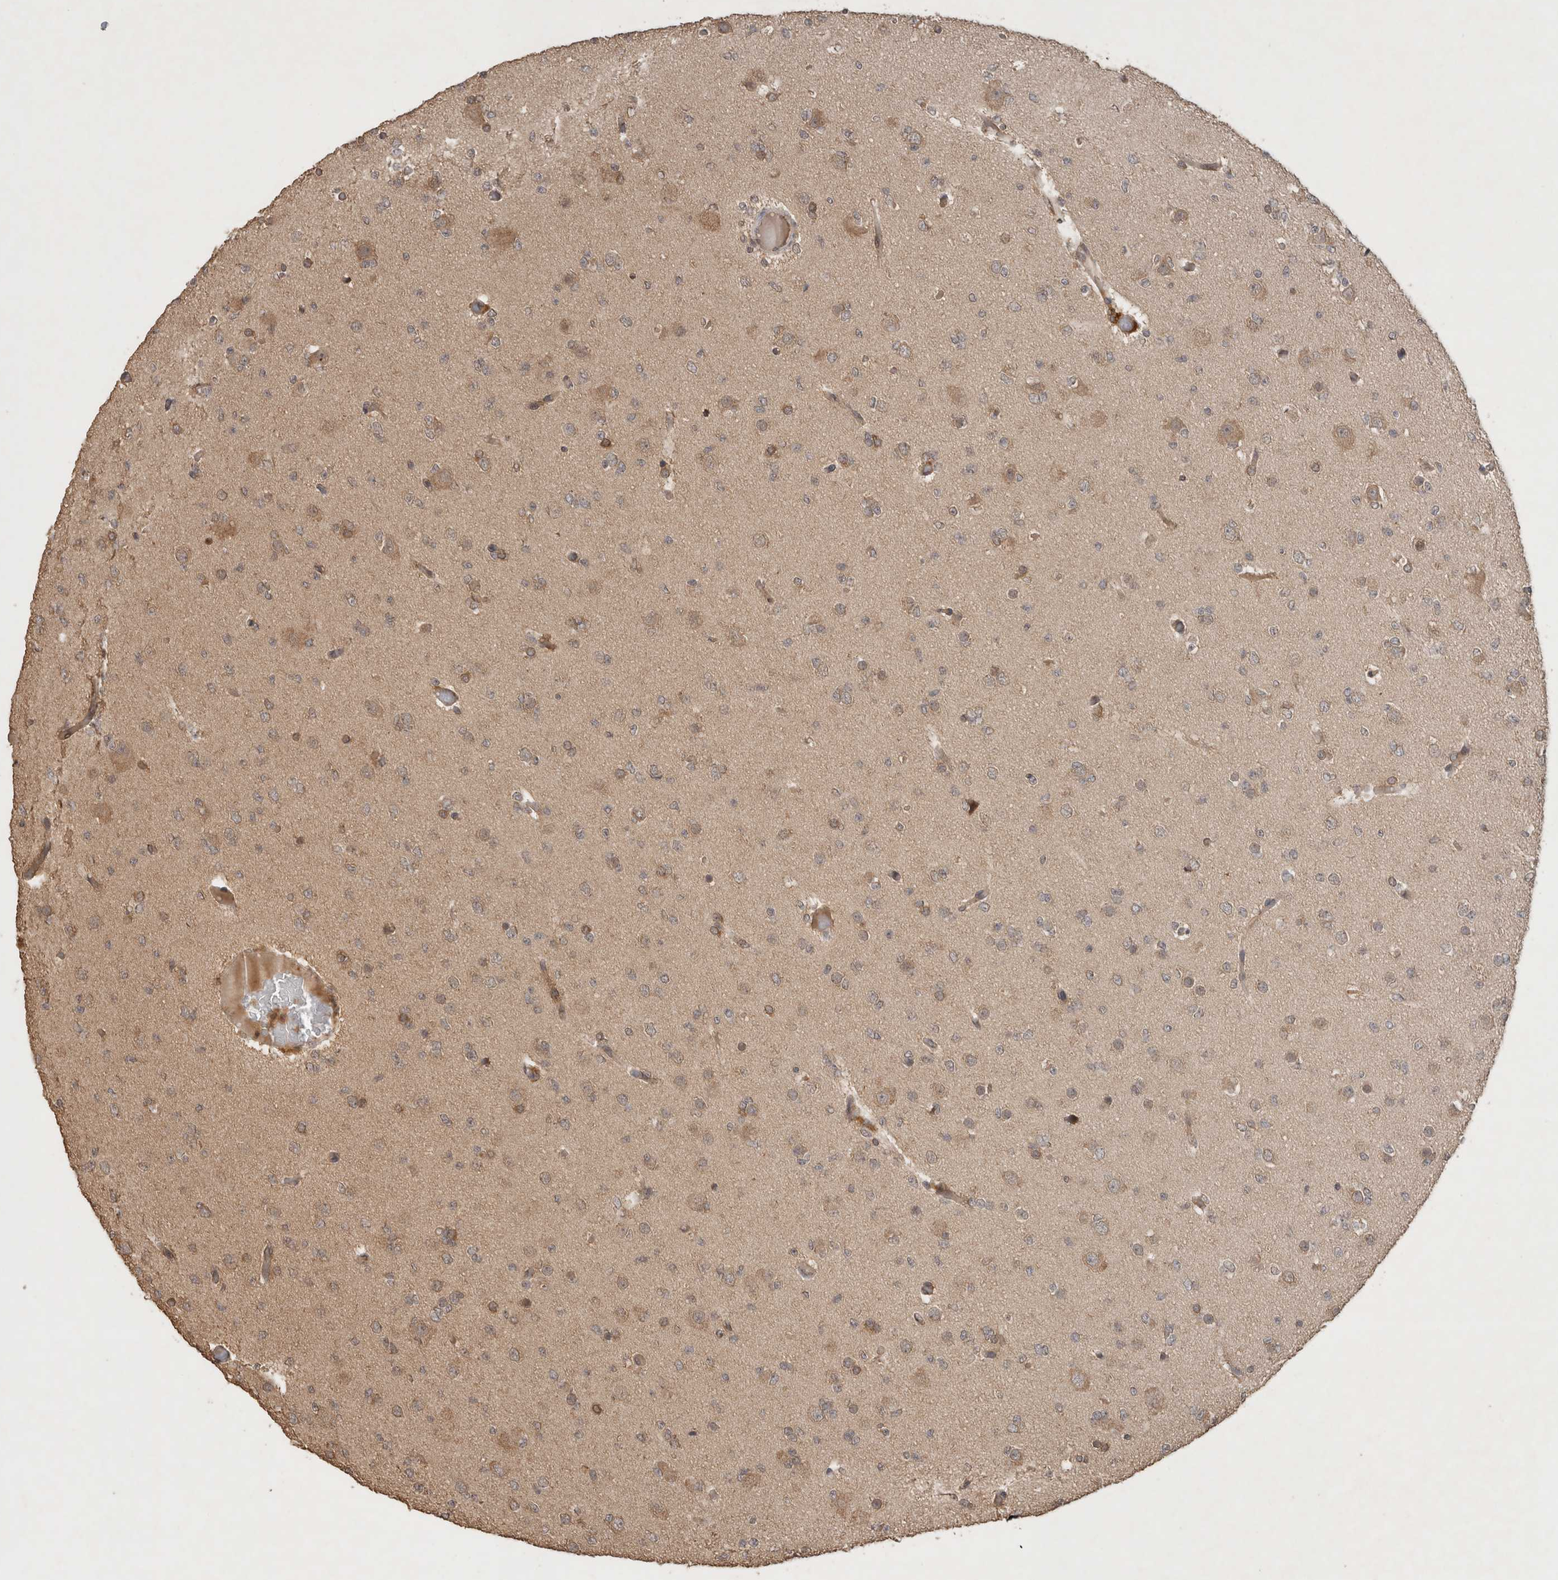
{"staining": {"intensity": "weak", "quantity": "25%-75%", "location": "cytoplasmic/membranous"}, "tissue": "glioma", "cell_type": "Tumor cells", "image_type": "cancer", "snomed": [{"axis": "morphology", "description": "Glioma, malignant, Low grade"}, {"axis": "topography", "description": "Brain"}], "caption": "Protein expression analysis of low-grade glioma (malignant) exhibits weak cytoplasmic/membranous staining in about 25%-75% of tumor cells.", "gene": "OTUD7B", "patient": {"sex": "female", "age": 22}}